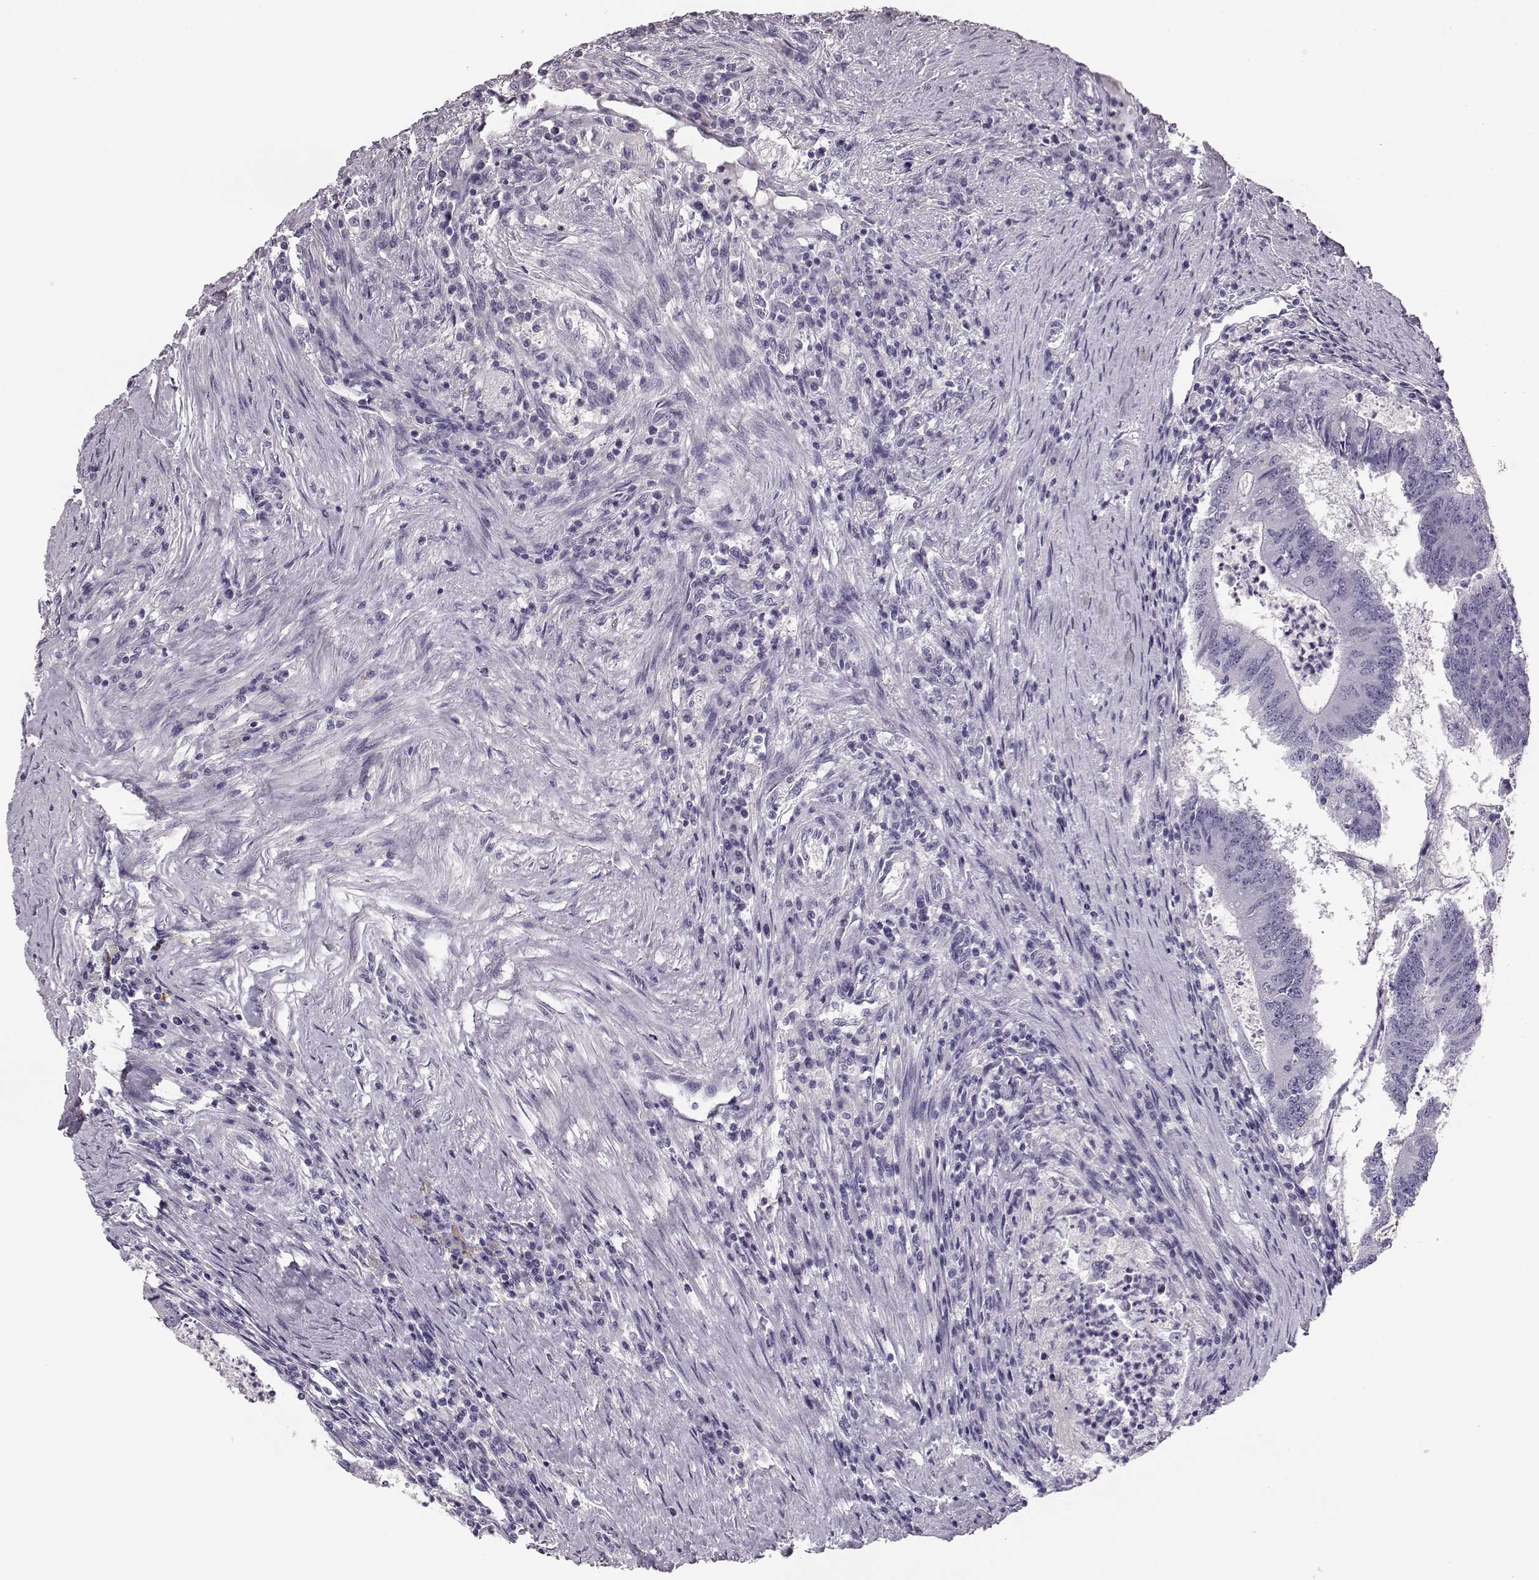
{"staining": {"intensity": "negative", "quantity": "none", "location": "none"}, "tissue": "colorectal cancer", "cell_type": "Tumor cells", "image_type": "cancer", "snomed": [{"axis": "morphology", "description": "Adenocarcinoma, NOS"}, {"axis": "topography", "description": "Colon"}], "caption": "A photomicrograph of colorectal adenocarcinoma stained for a protein reveals no brown staining in tumor cells. (Stains: DAB immunohistochemistry with hematoxylin counter stain, Microscopy: brightfield microscopy at high magnification).", "gene": "NPTXR", "patient": {"sex": "female", "age": 70}}